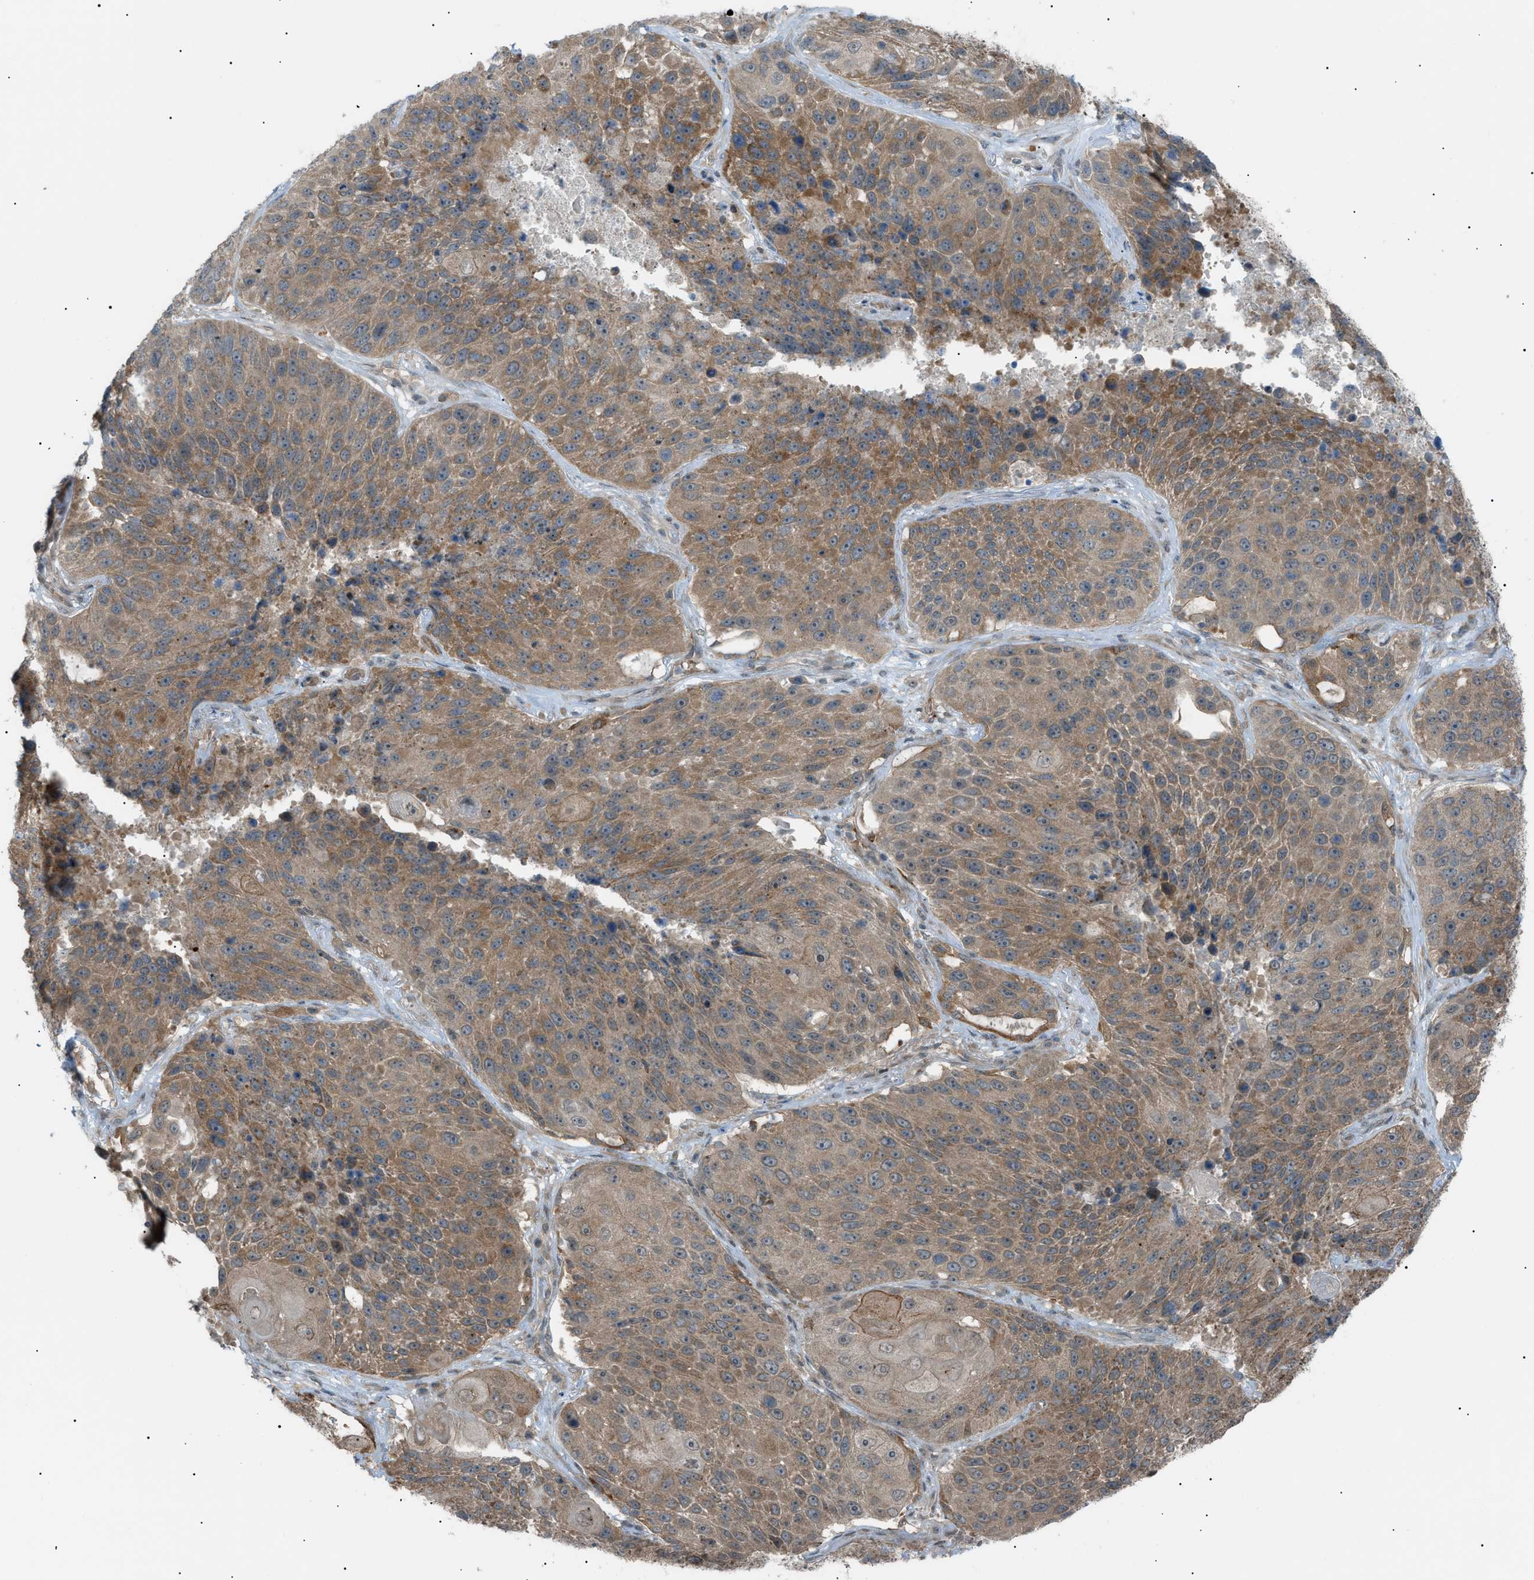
{"staining": {"intensity": "moderate", "quantity": ">75%", "location": "cytoplasmic/membranous"}, "tissue": "lung cancer", "cell_type": "Tumor cells", "image_type": "cancer", "snomed": [{"axis": "morphology", "description": "Squamous cell carcinoma, NOS"}, {"axis": "topography", "description": "Lung"}], "caption": "Lung cancer stained for a protein exhibits moderate cytoplasmic/membranous positivity in tumor cells.", "gene": "LPIN2", "patient": {"sex": "male", "age": 61}}